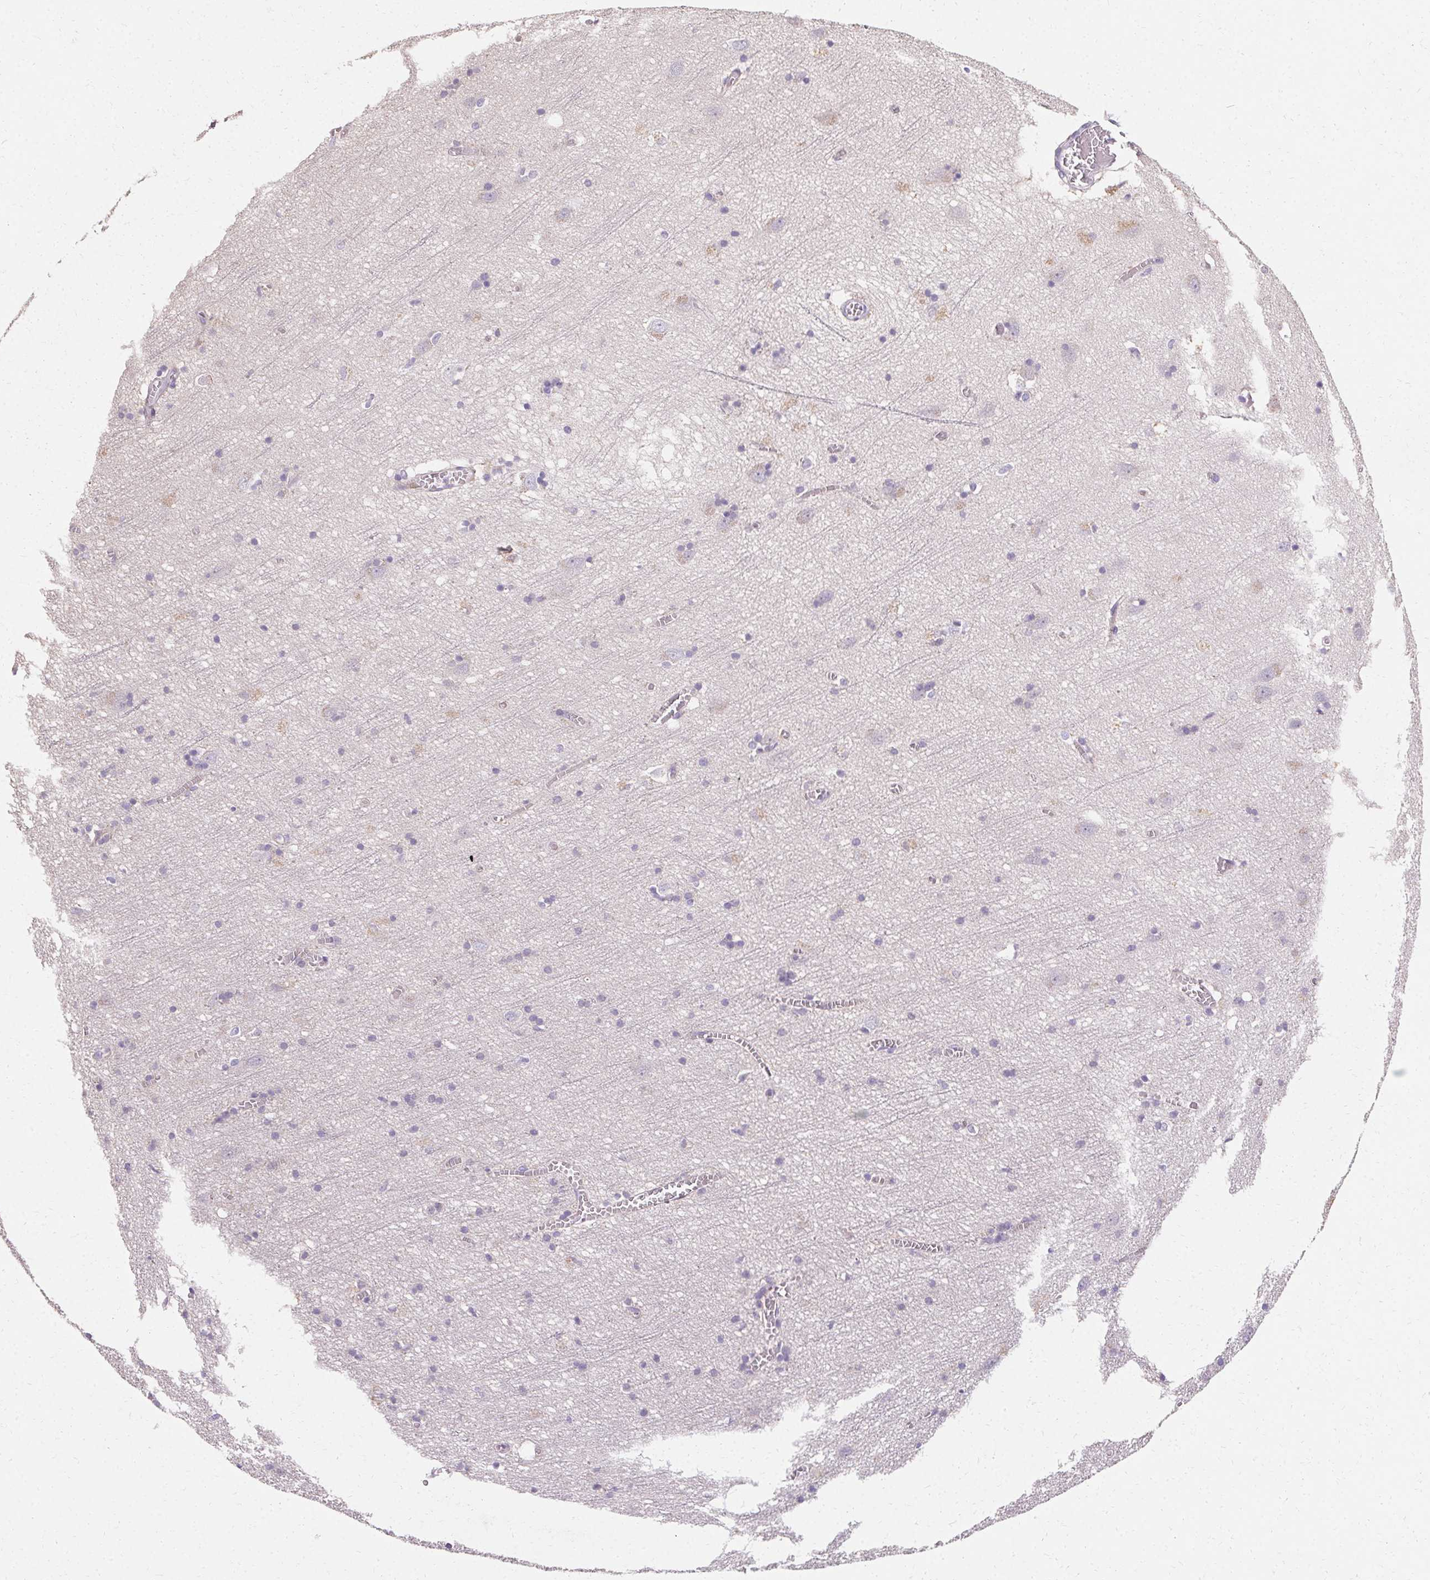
{"staining": {"intensity": "negative", "quantity": "none", "location": "none"}, "tissue": "cerebral cortex", "cell_type": "Endothelial cells", "image_type": "normal", "snomed": [{"axis": "morphology", "description": "Normal tissue, NOS"}, {"axis": "topography", "description": "Cerebral cortex"}], "caption": "Cerebral cortex stained for a protein using immunohistochemistry exhibits no positivity endothelial cells.", "gene": "TRIP13", "patient": {"sex": "male", "age": 70}}